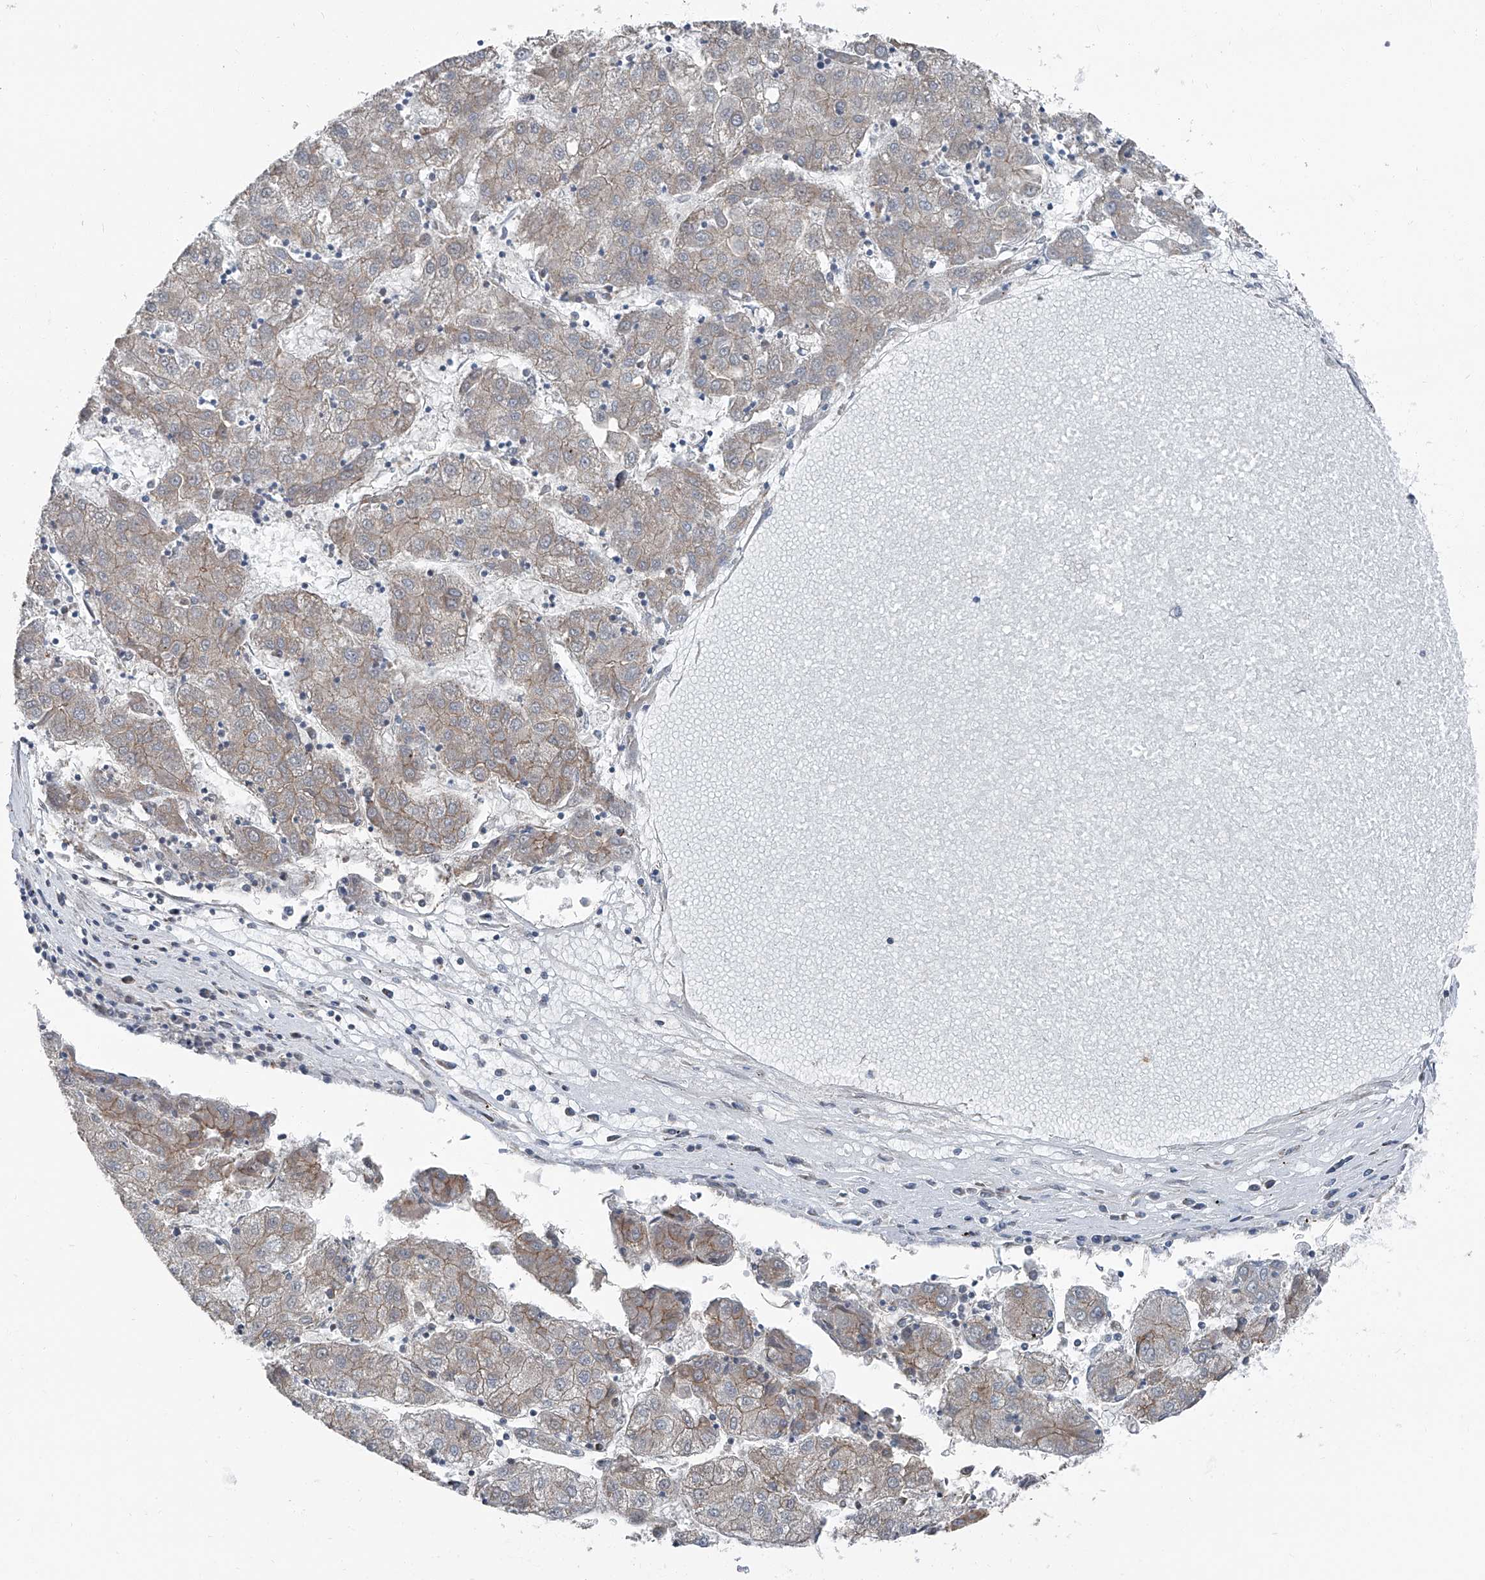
{"staining": {"intensity": "negative", "quantity": "none", "location": "none"}, "tissue": "liver cancer", "cell_type": "Tumor cells", "image_type": "cancer", "snomed": [{"axis": "morphology", "description": "Carcinoma, Hepatocellular, NOS"}, {"axis": "topography", "description": "Liver"}], "caption": "DAB (3,3'-diaminobenzidine) immunohistochemical staining of human liver cancer (hepatocellular carcinoma) reveals no significant expression in tumor cells.", "gene": "GPR142", "patient": {"sex": "male", "age": 72}}